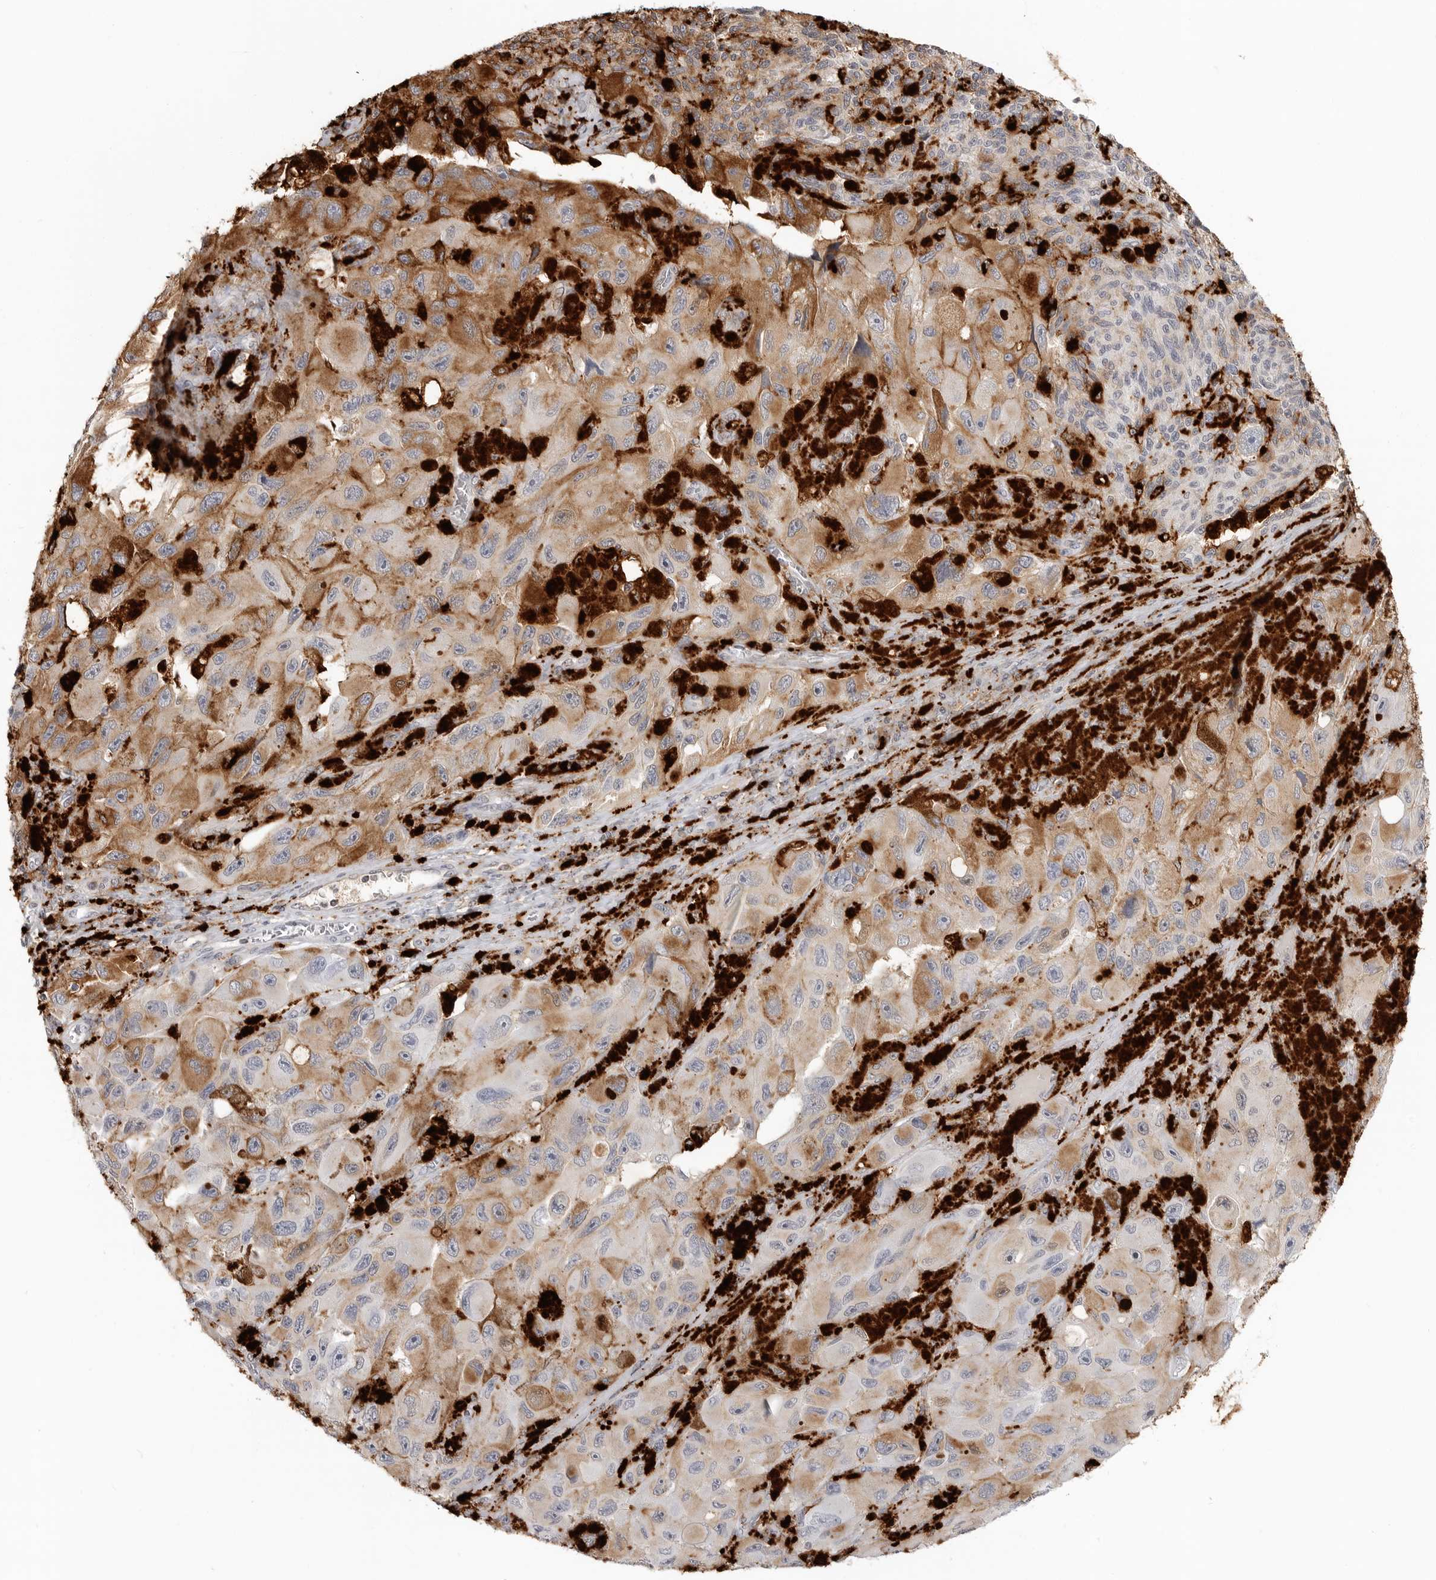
{"staining": {"intensity": "moderate", "quantity": "25%-75%", "location": "cytoplasmic/membranous"}, "tissue": "melanoma", "cell_type": "Tumor cells", "image_type": "cancer", "snomed": [{"axis": "morphology", "description": "Malignant melanoma, NOS"}, {"axis": "topography", "description": "Skin"}], "caption": "Malignant melanoma tissue shows moderate cytoplasmic/membranous expression in about 25%-75% of tumor cells", "gene": "IFI30", "patient": {"sex": "female", "age": 73}}